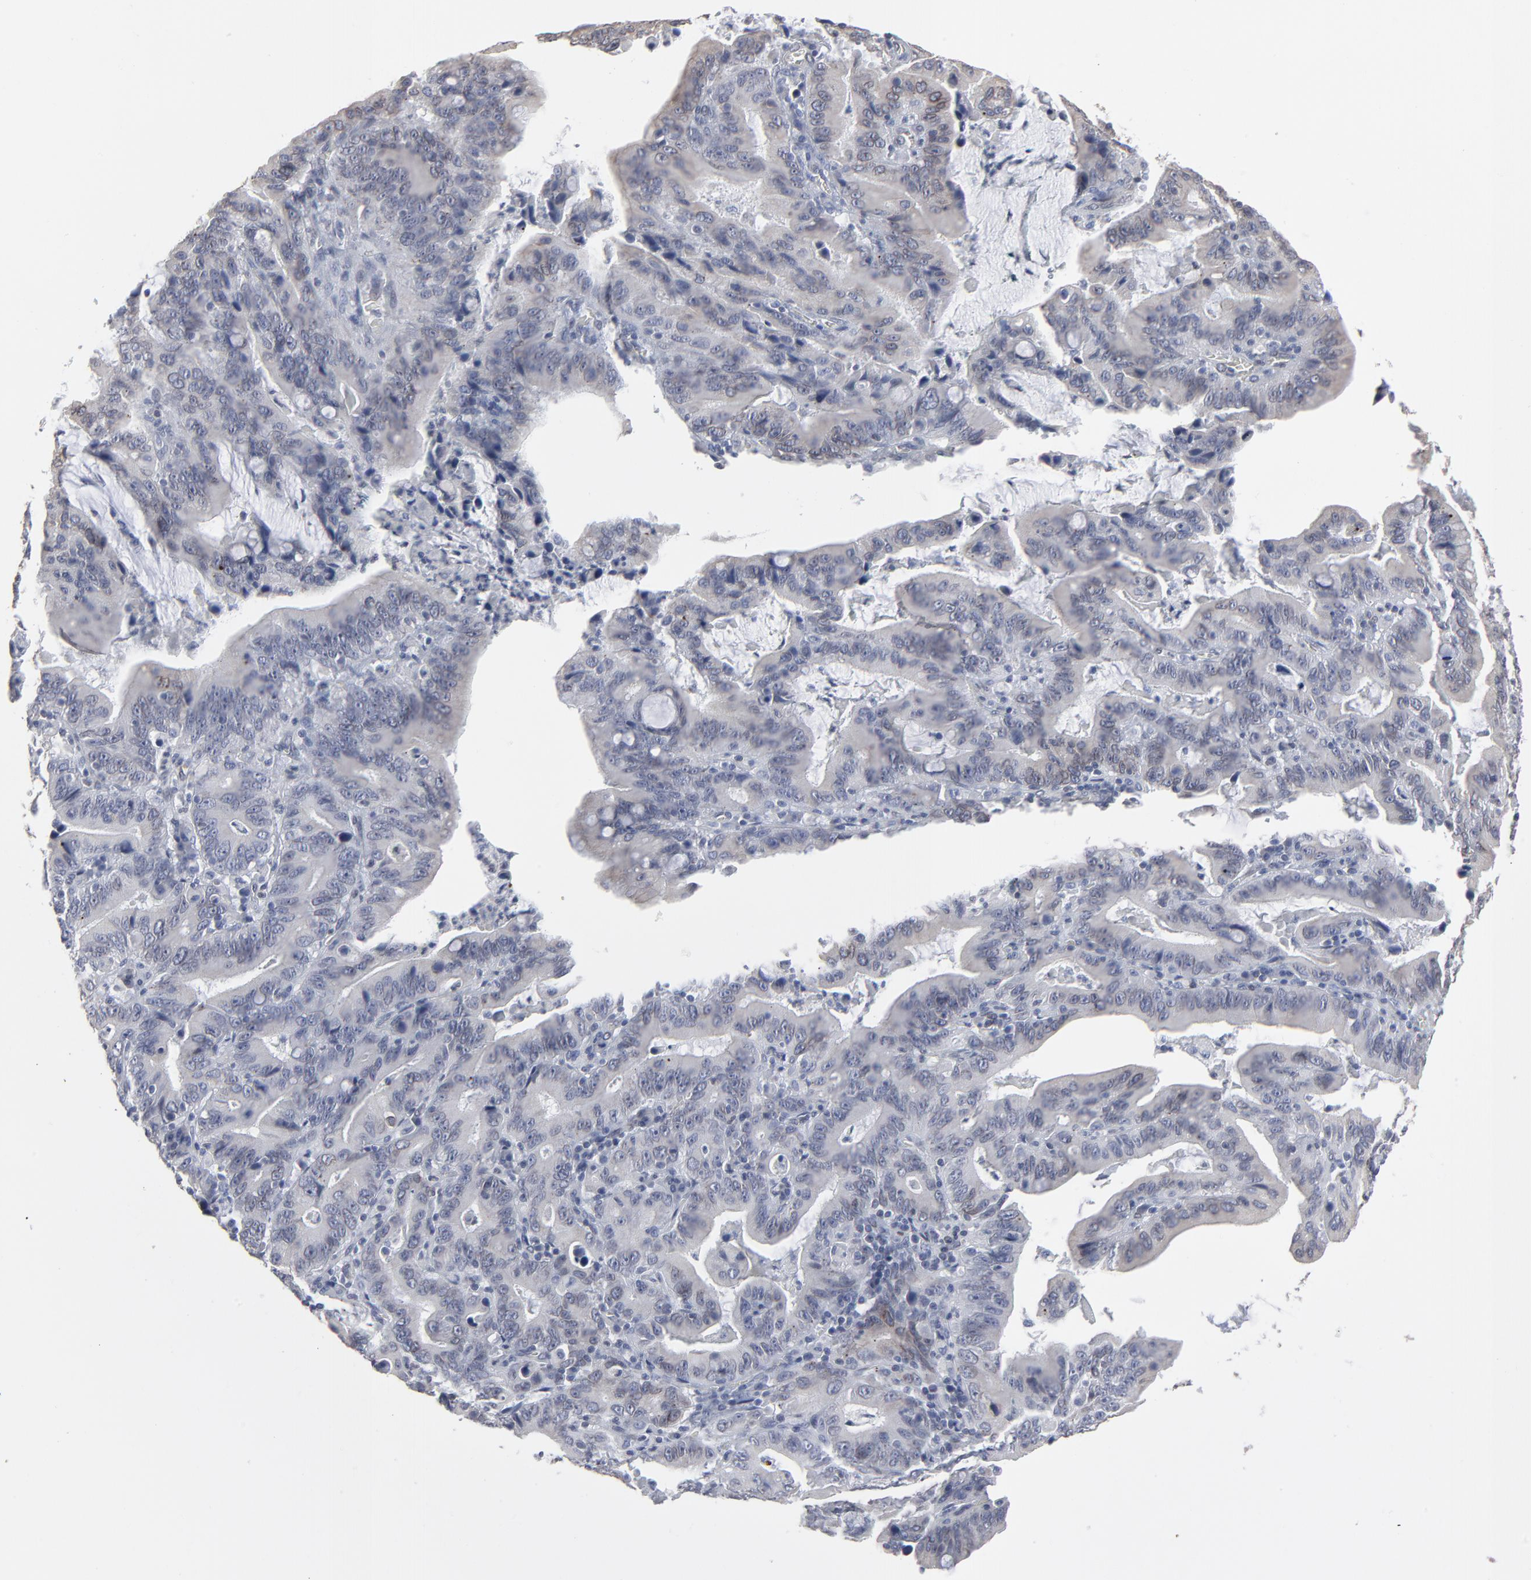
{"staining": {"intensity": "negative", "quantity": "none", "location": "none"}, "tissue": "stomach cancer", "cell_type": "Tumor cells", "image_type": "cancer", "snomed": [{"axis": "morphology", "description": "Adenocarcinoma, NOS"}, {"axis": "topography", "description": "Stomach, upper"}], "caption": "A high-resolution micrograph shows IHC staining of stomach cancer, which exhibits no significant positivity in tumor cells. (IHC, brightfield microscopy, high magnification).", "gene": "SYNE2", "patient": {"sex": "male", "age": 63}}